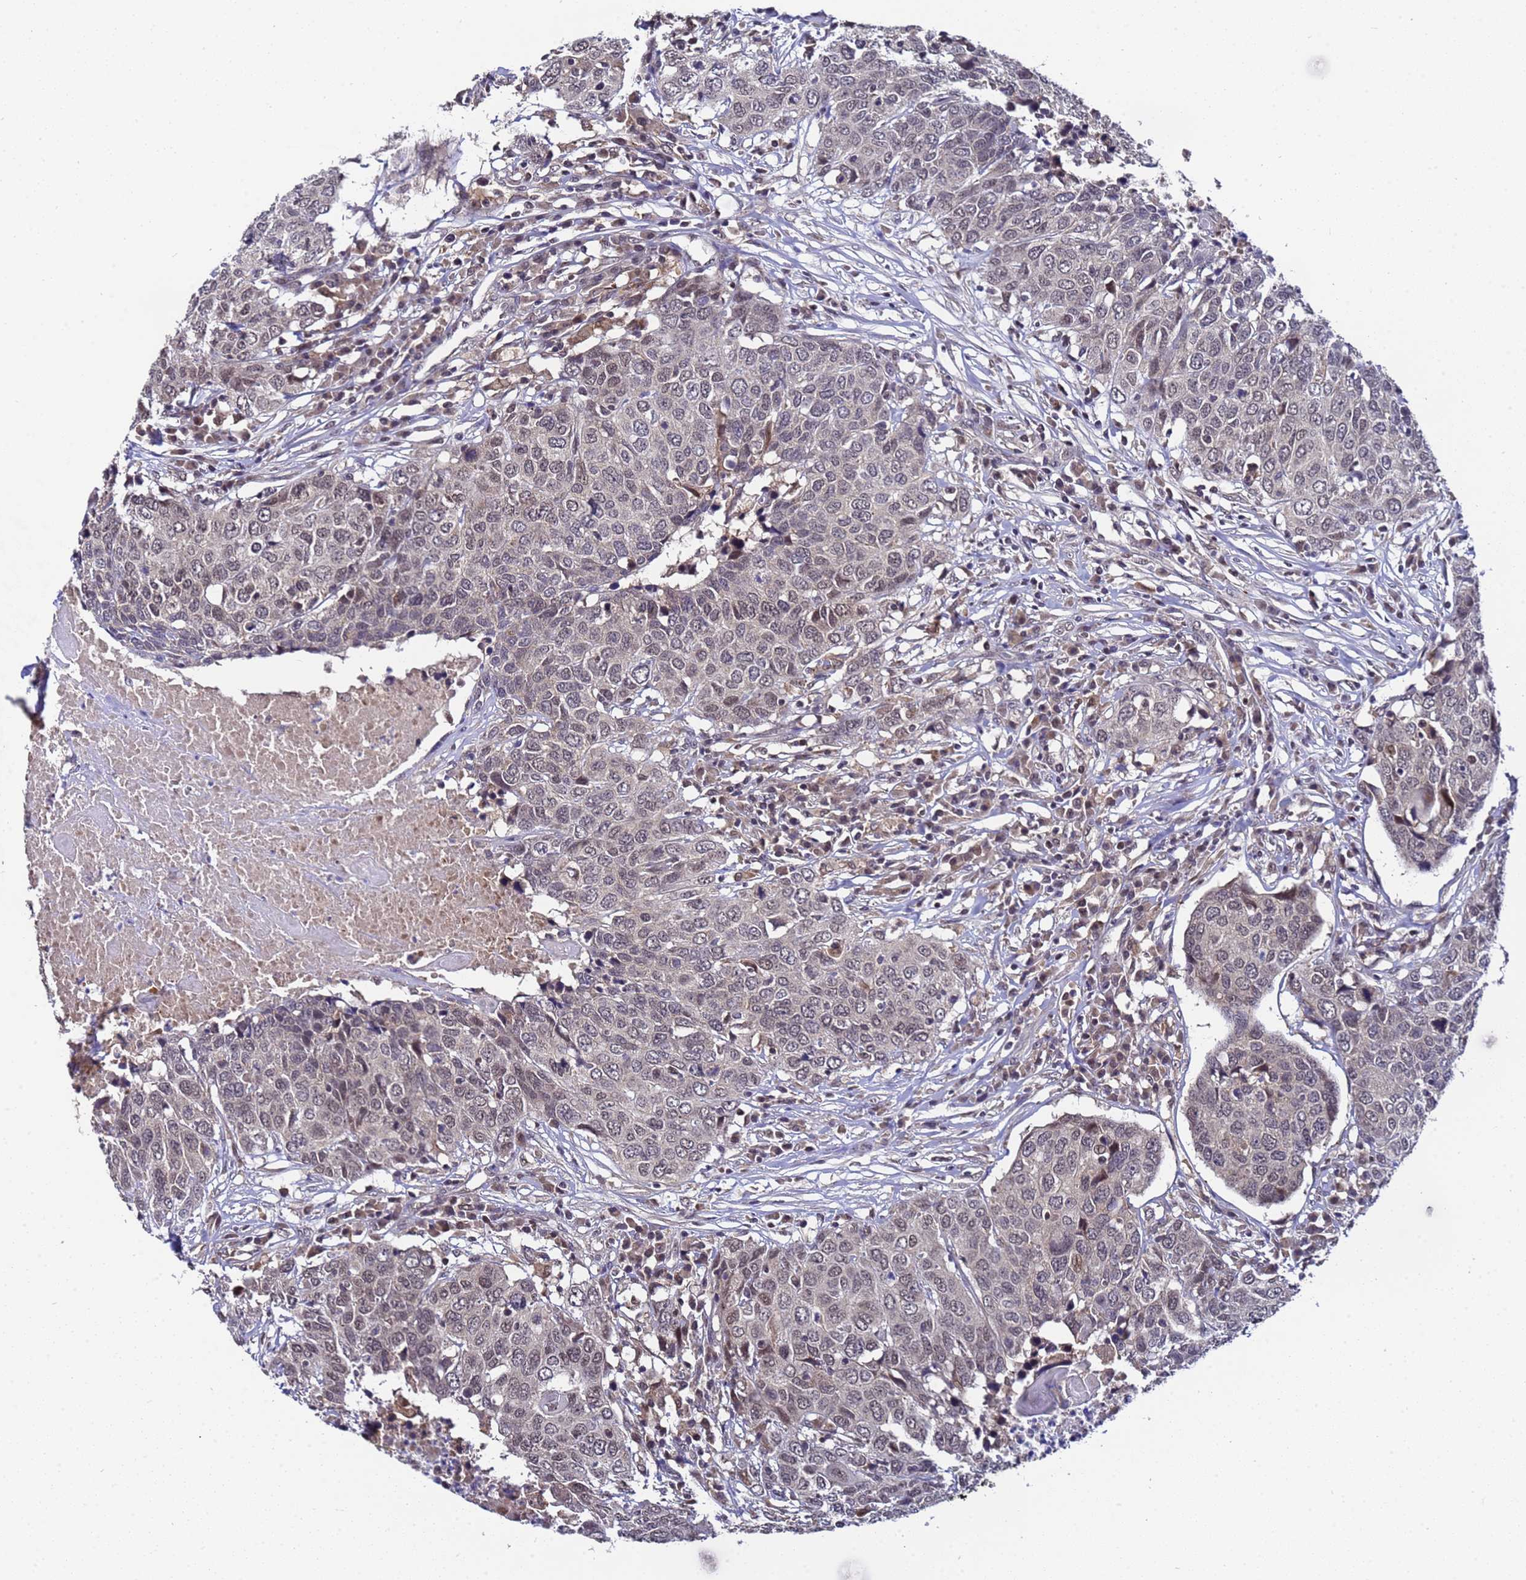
{"staining": {"intensity": "moderate", "quantity": "<25%", "location": "cytoplasmic/membranous,nuclear"}, "tissue": "head and neck cancer", "cell_type": "Tumor cells", "image_type": "cancer", "snomed": [{"axis": "morphology", "description": "Squamous cell carcinoma, NOS"}, {"axis": "topography", "description": "Head-Neck"}], "caption": "Tumor cells demonstrate low levels of moderate cytoplasmic/membranous and nuclear expression in approximately <25% of cells in human head and neck cancer (squamous cell carcinoma).", "gene": "ANAPC13", "patient": {"sex": "male", "age": 66}}